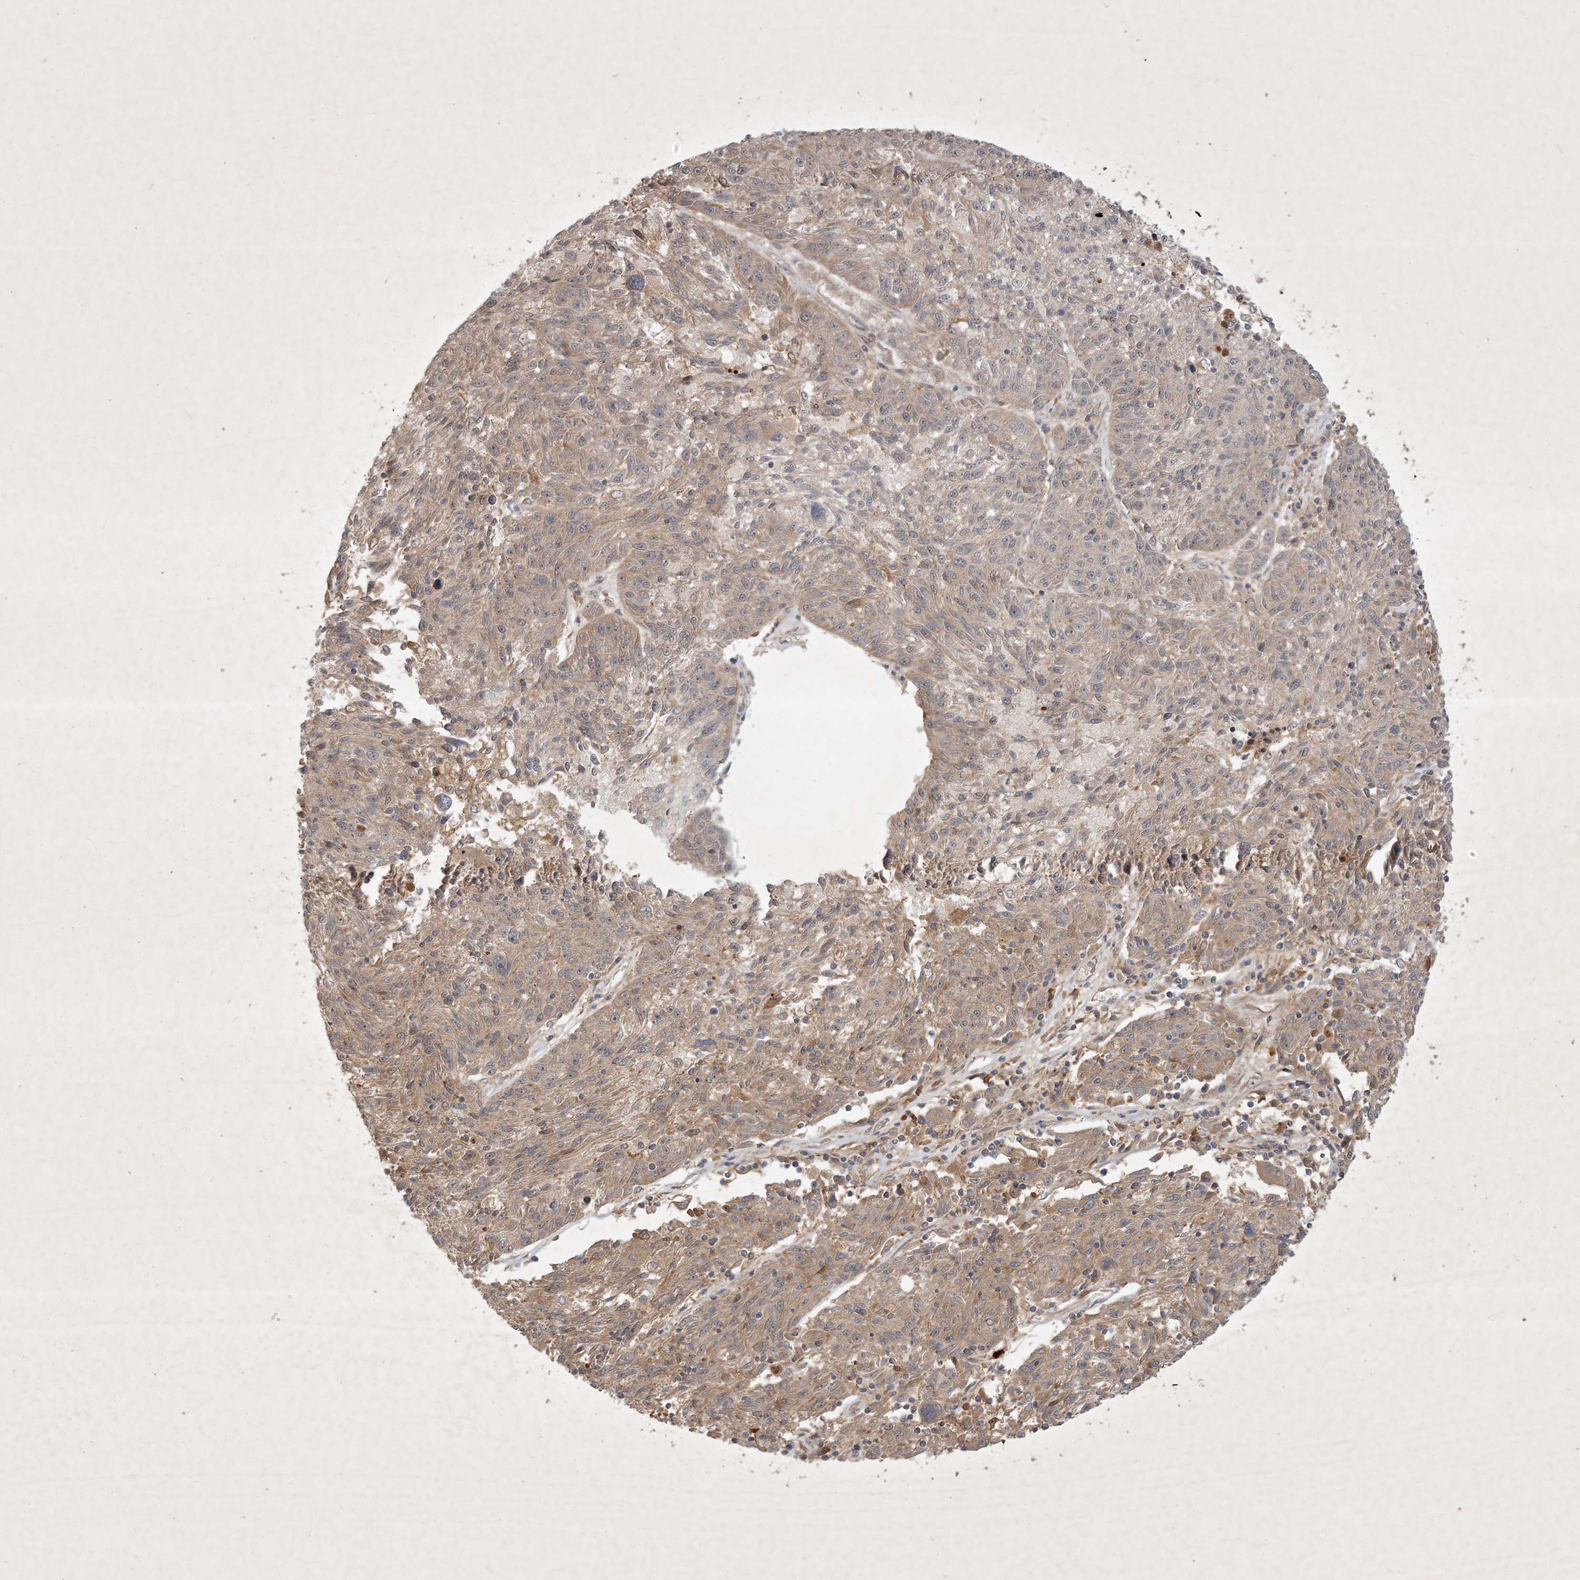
{"staining": {"intensity": "moderate", "quantity": "25%-75%", "location": "cytoplasmic/membranous,nuclear"}, "tissue": "melanoma", "cell_type": "Tumor cells", "image_type": "cancer", "snomed": [{"axis": "morphology", "description": "Malignant melanoma, NOS"}, {"axis": "topography", "description": "Skin"}], "caption": "This is a histology image of IHC staining of melanoma, which shows moderate positivity in the cytoplasmic/membranous and nuclear of tumor cells.", "gene": "ZCCHC4", "patient": {"sex": "male", "age": 53}}